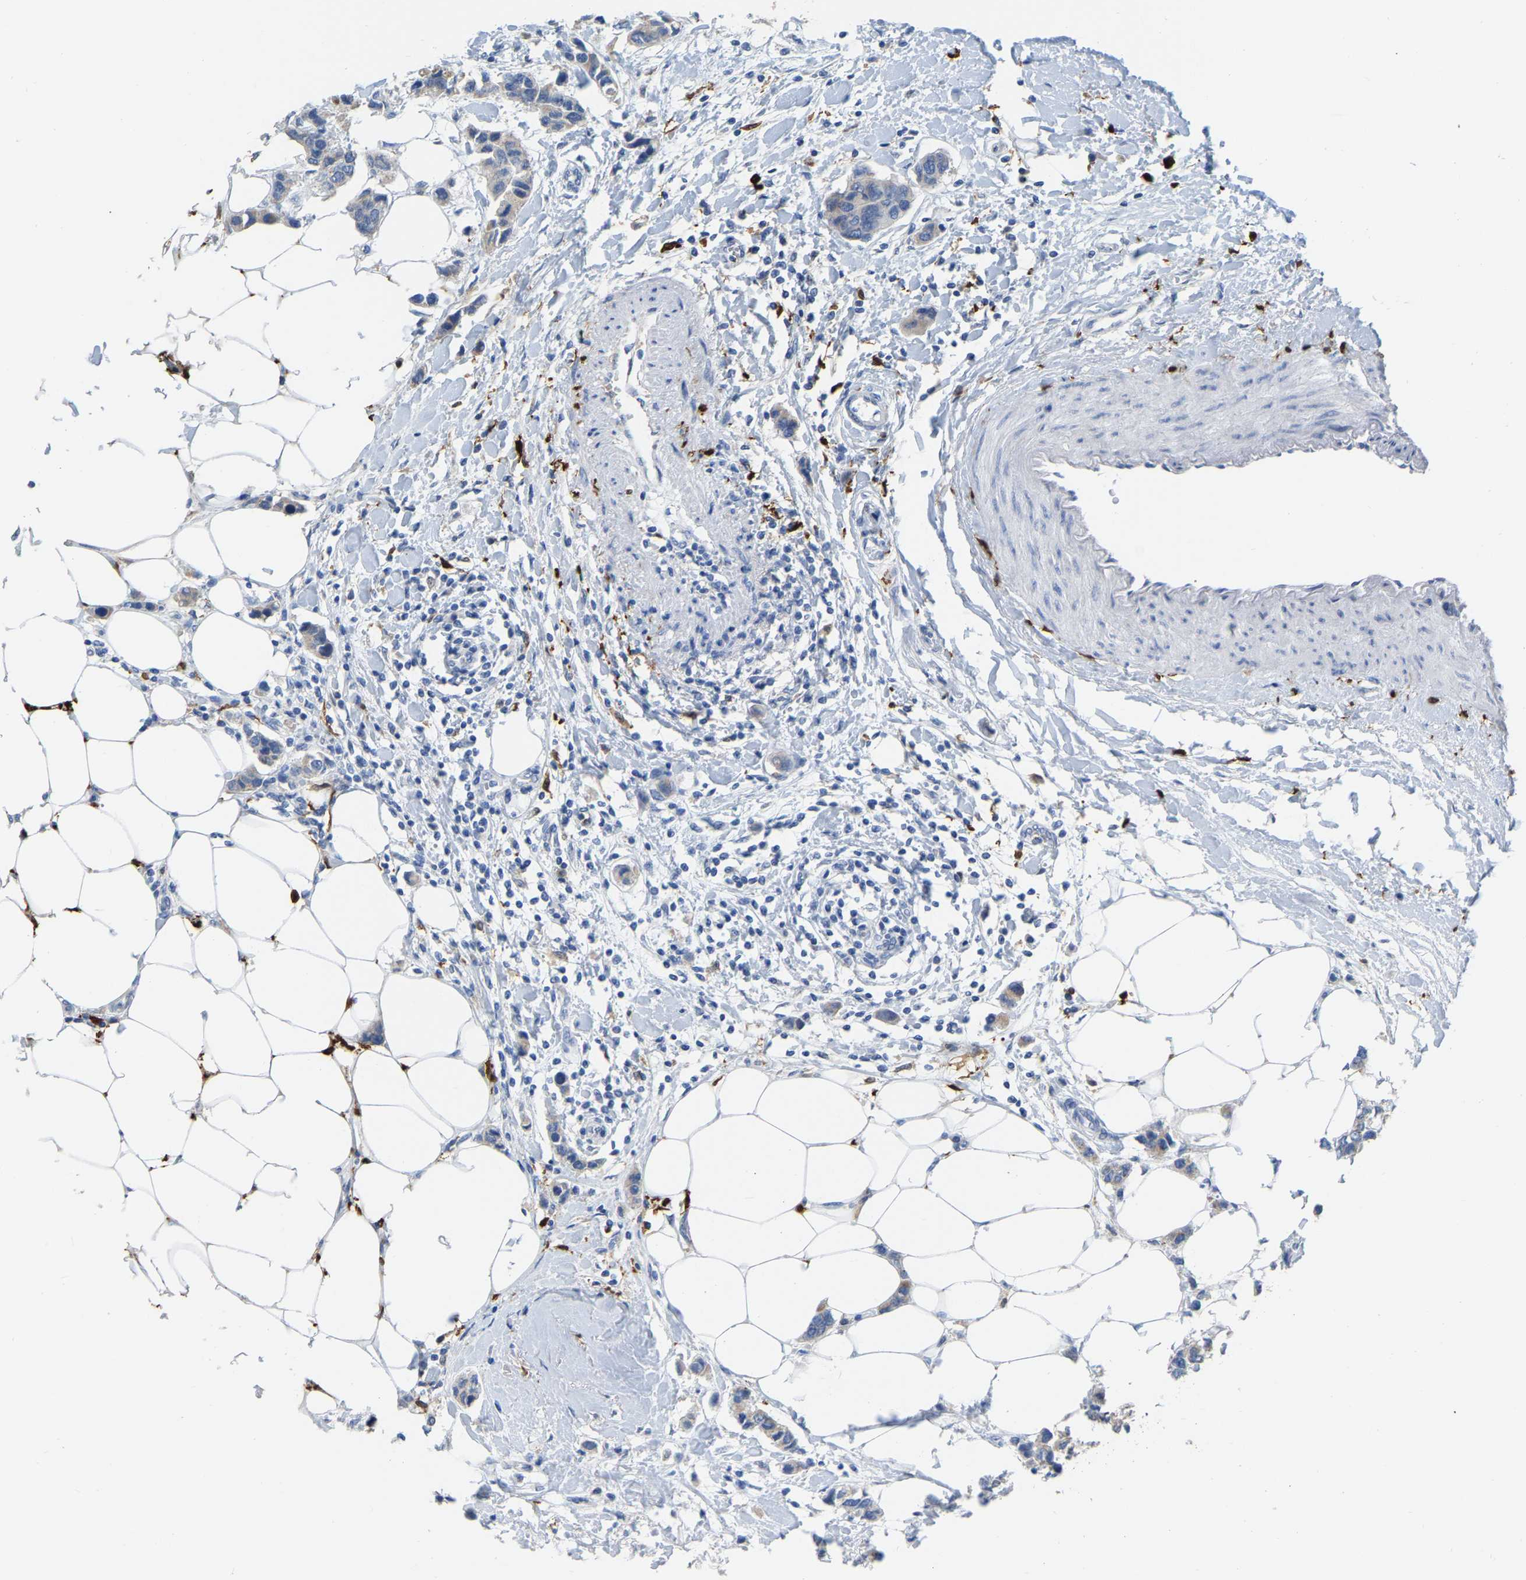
{"staining": {"intensity": "negative", "quantity": "none", "location": "none"}, "tissue": "breast cancer", "cell_type": "Tumor cells", "image_type": "cancer", "snomed": [{"axis": "morphology", "description": "Normal tissue, NOS"}, {"axis": "morphology", "description": "Duct carcinoma"}, {"axis": "topography", "description": "Breast"}], "caption": "The immunohistochemistry (IHC) micrograph has no significant positivity in tumor cells of invasive ductal carcinoma (breast) tissue. (DAB immunohistochemistry (IHC), high magnification).", "gene": "ULBP2", "patient": {"sex": "female", "age": 50}}